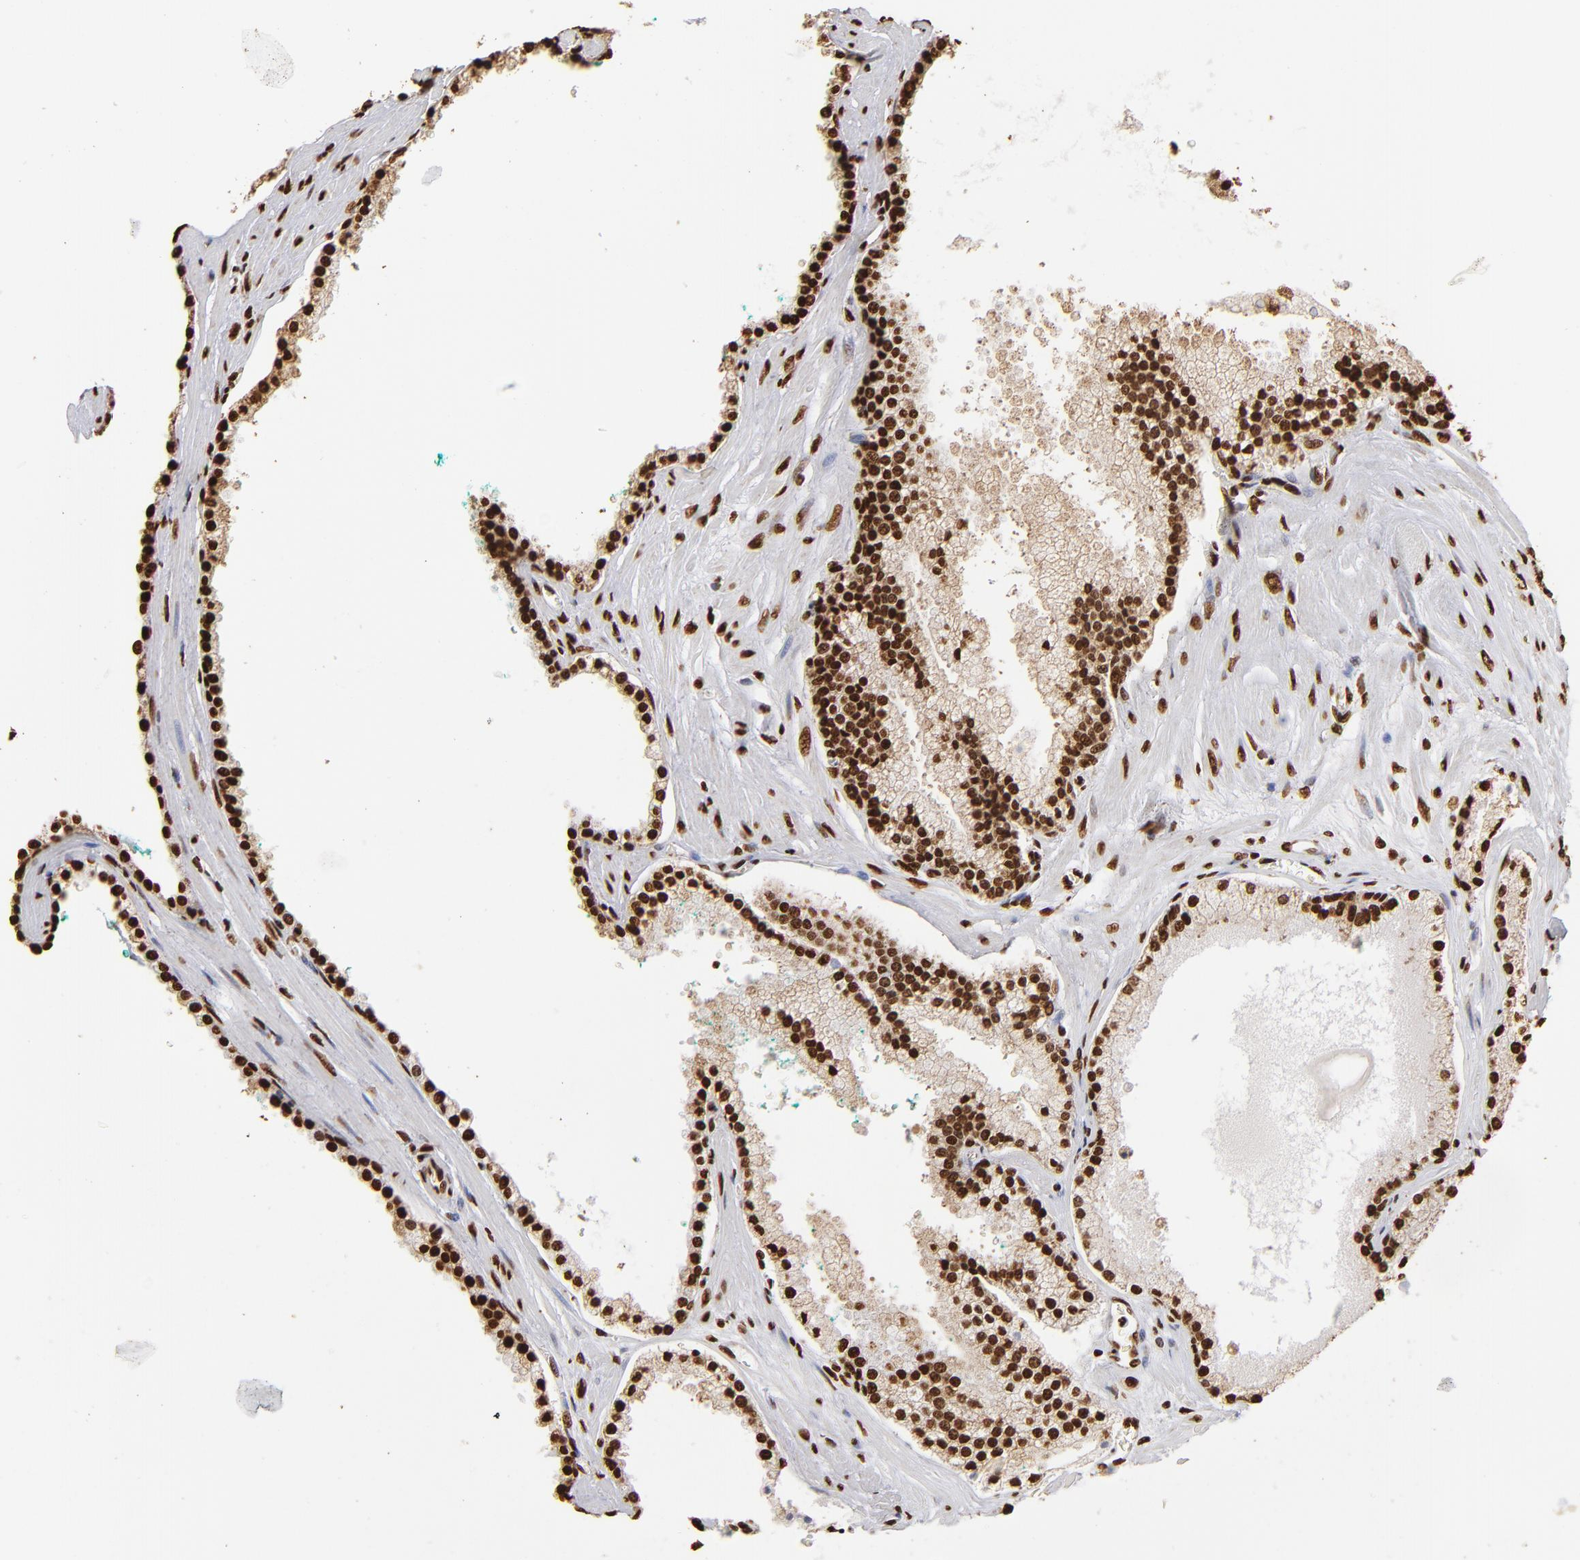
{"staining": {"intensity": "strong", "quantity": ">75%", "location": "nuclear"}, "tissue": "prostate cancer", "cell_type": "Tumor cells", "image_type": "cancer", "snomed": [{"axis": "morphology", "description": "Adenocarcinoma, High grade"}, {"axis": "topography", "description": "Prostate"}], "caption": "This is a micrograph of immunohistochemistry staining of prostate high-grade adenocarcinoma, which shows strong expression in the nuclear of tumor cells.", "gene": "ILF3", "patient": {"sex": "male", "age": 71}}